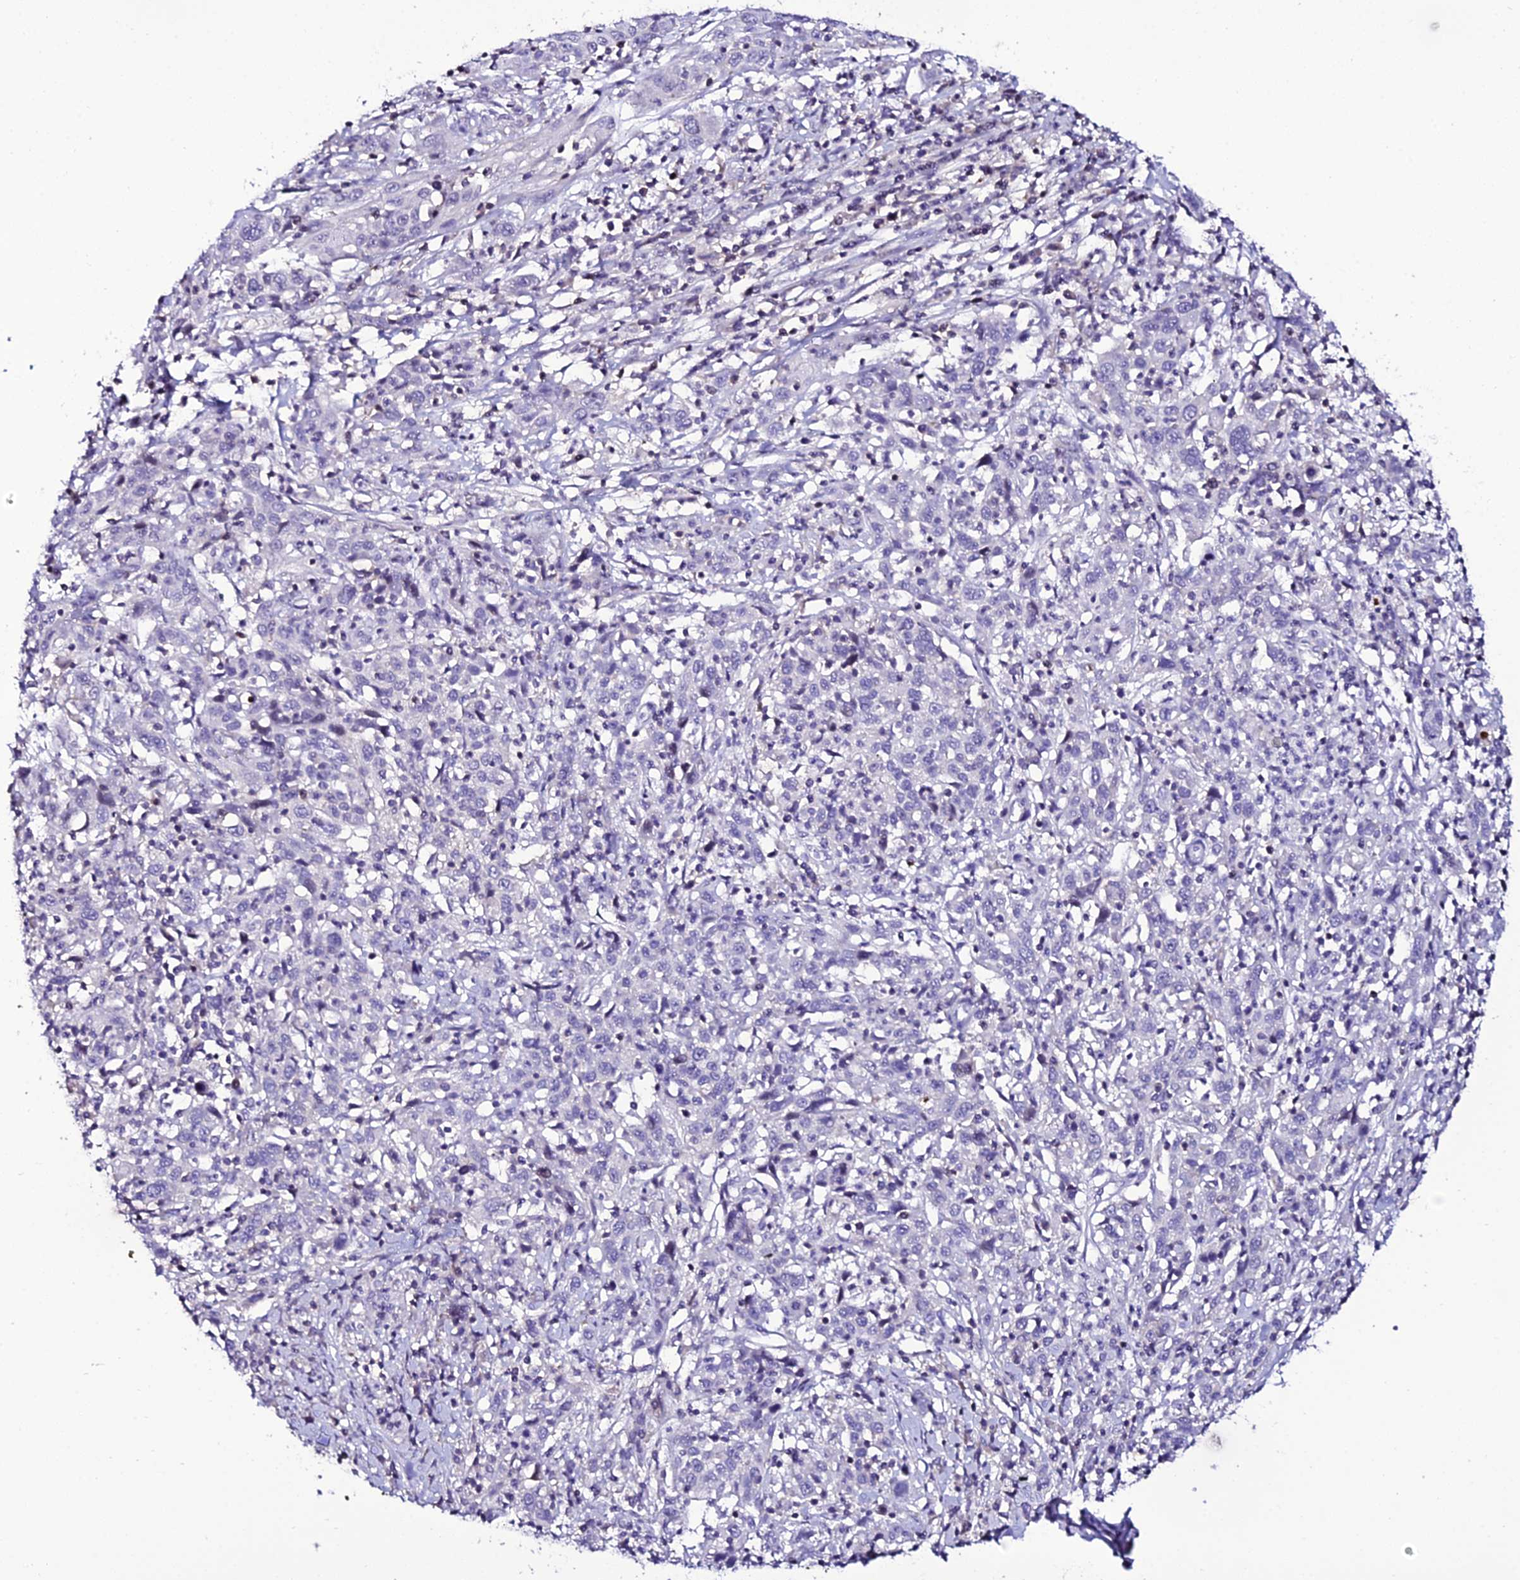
{"staining": {"intensity": "negative", "quantity": "none", "location": "none"}, "tissue": "cervical cancer", "cell_type": "Tumor cells", "image_type": "cancer", "snomed": [{"axis": "morphology", "description": "Squamous cell carcinoma, NOS"}, {"axis": "topography", "description": "Cervix"}], "caption": "A high-resolution micrograph shows immunohistochemistry staining of cervical squamous cell carcinoma, which shows no significant staining in tumor cells. (DAB IHC visualized using brightfield microscopy, high magnification).", "gene": "DEFB132", "patient": {"sex": "female", "age": 46}}